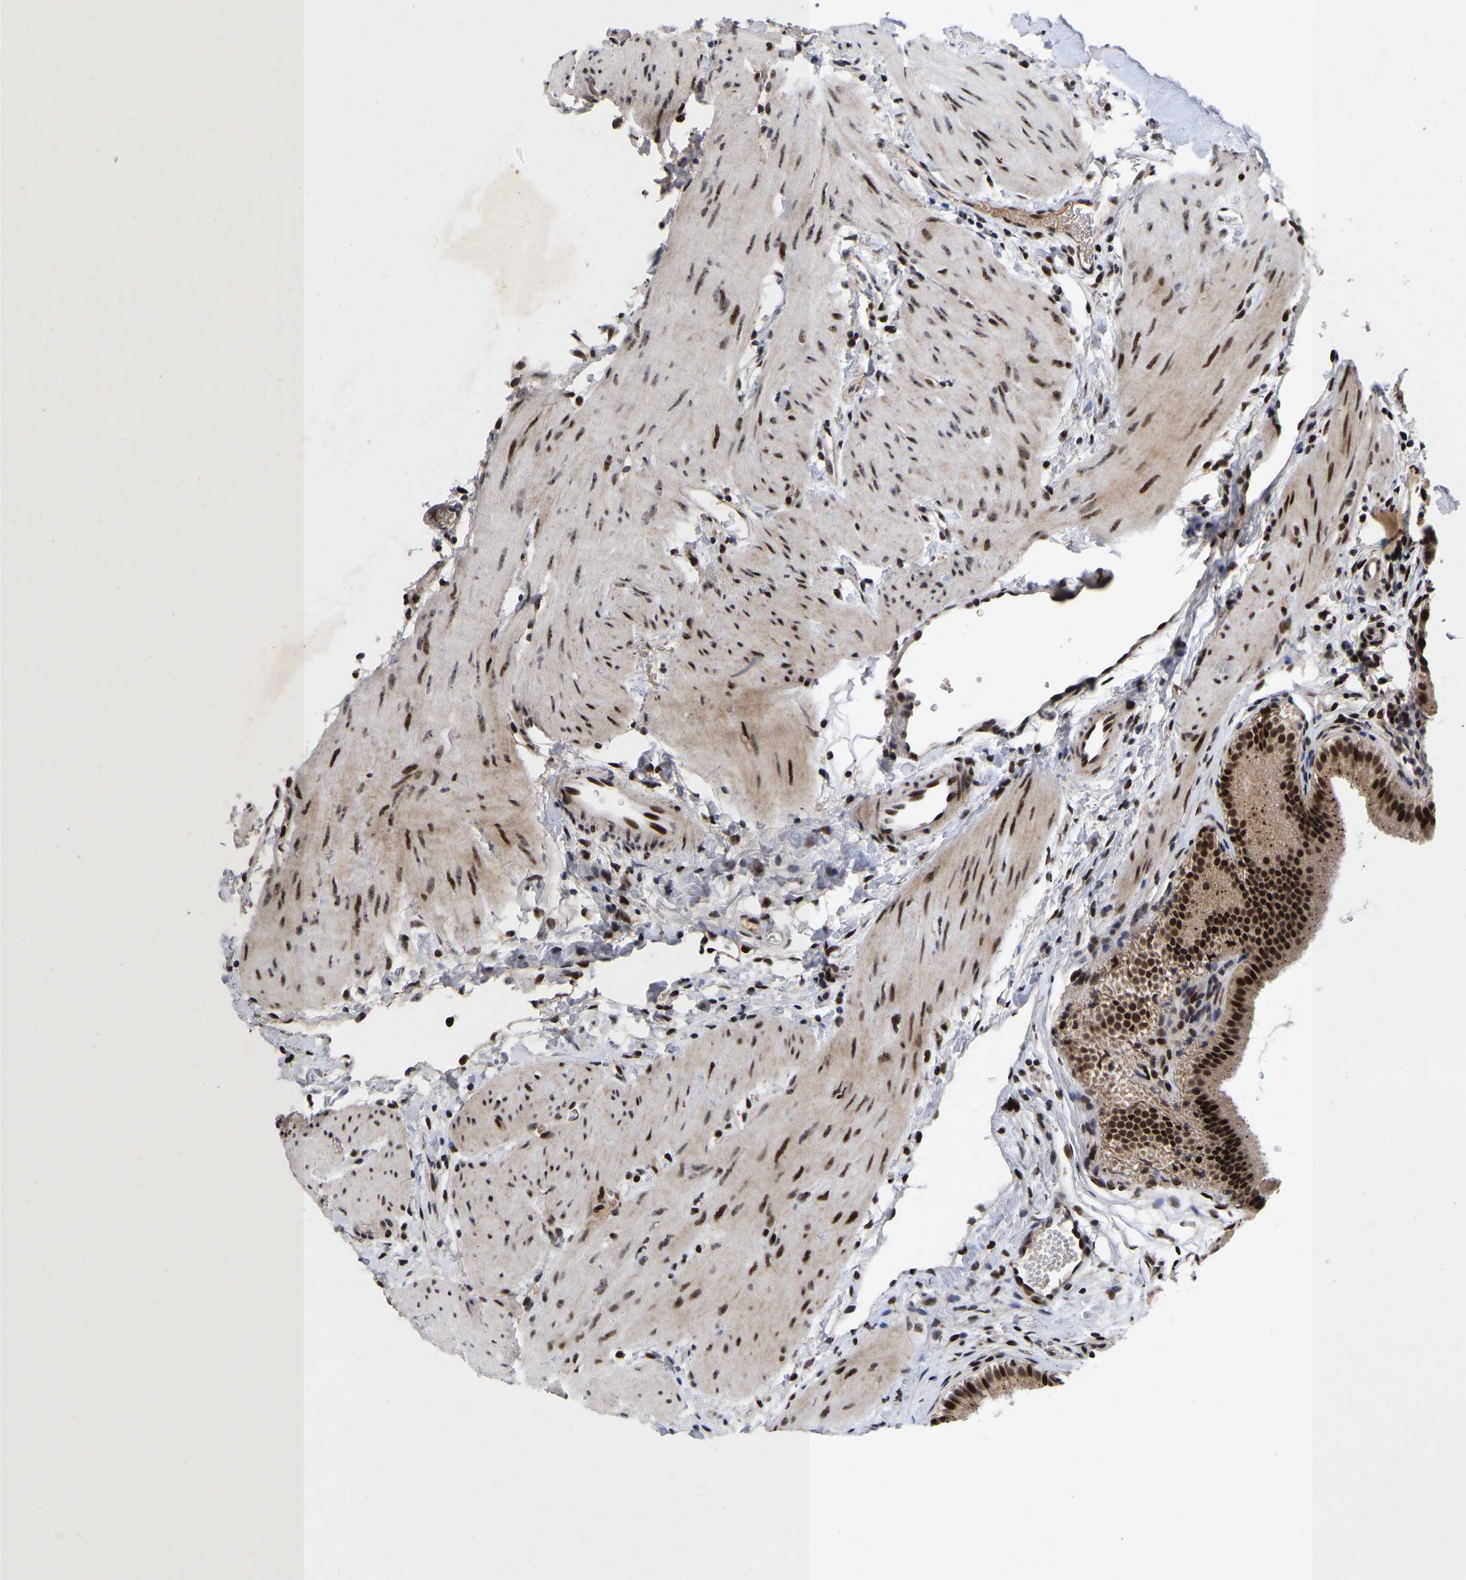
{"staining": {"intensity": "strong", "quantity": ">75%", "location": "cytoplasmic/membranous,nuclear"}, "tissue": "gallbladder", "cell_type": "Glandular cells", "image_type": "normal", "snomed": [{"axis": "morphology", "description": "Normal tissue, NOS"}, {"axis": "topography", "description": "Gallbladder"}], "caption": "Immunohistochemistry (IHC) (DAB) staining of benign gallbladder displays strong cytoplasmic/membranous,nuclear protein expression in about >75% of glandular cells.", "gene": "JUNB", "patient": {"sex": "female", "age": 26}}